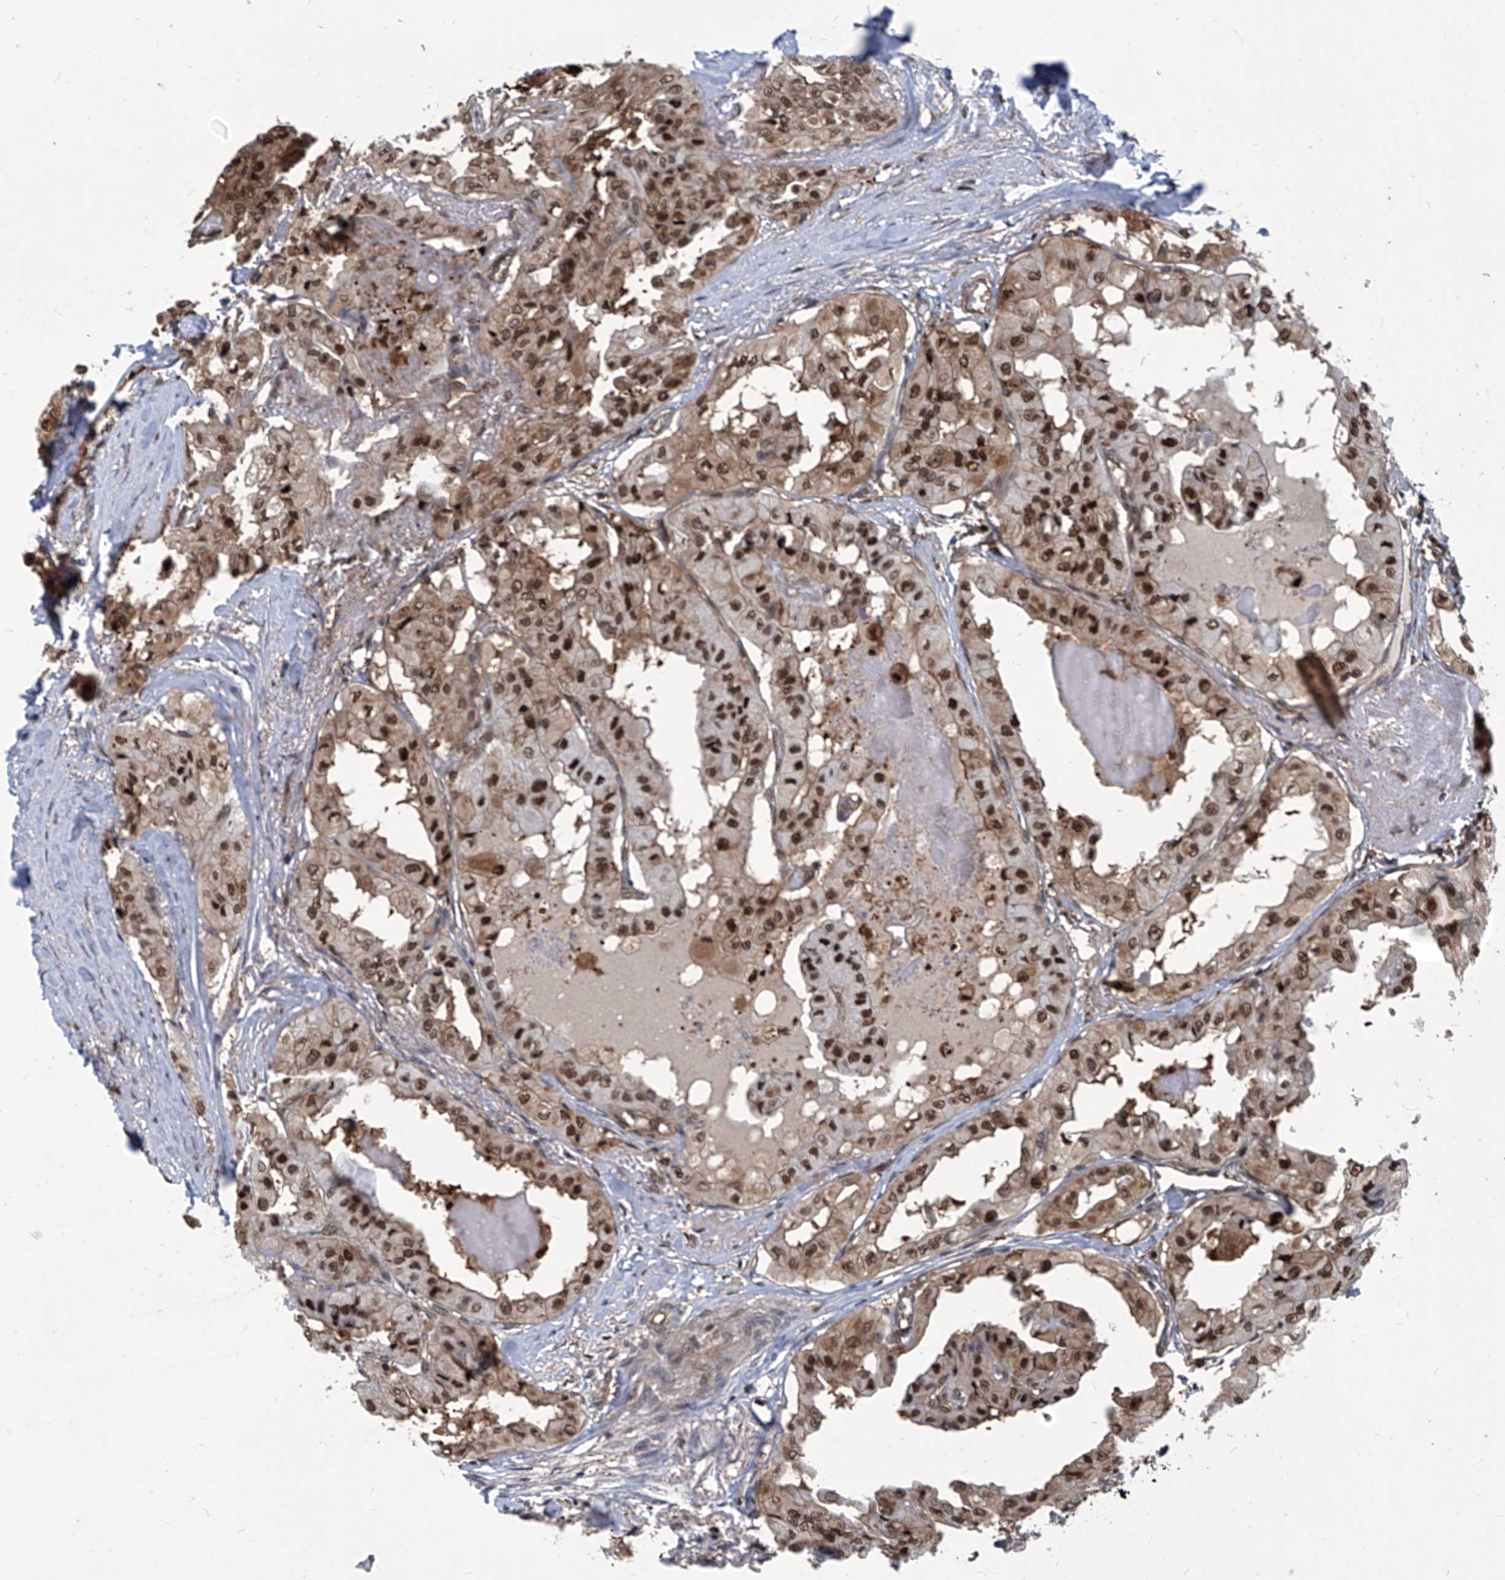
{"staining": {"intensity": "strong", "quantity": ">75%", "location": "nuclear"}, "tissue": "thyroid cancer", "cell_type": "Tumor cells", "image_type": "cancer", "snomed": [{"axis": "morphology", "description": "Papillary adenocarcinoma, NOS"}, {"axis": "topography", "description": "Thyroid gland"}], "caption": "An IHC photomicrograph of neoplastic tissue is shown. Protein staining in brown highlights strong nuclear positivity in thyroid papillary adenocarcinoma within tumor cells.", "gene": "PSMB1", "patient": {"sex": "female", "age": 59}}